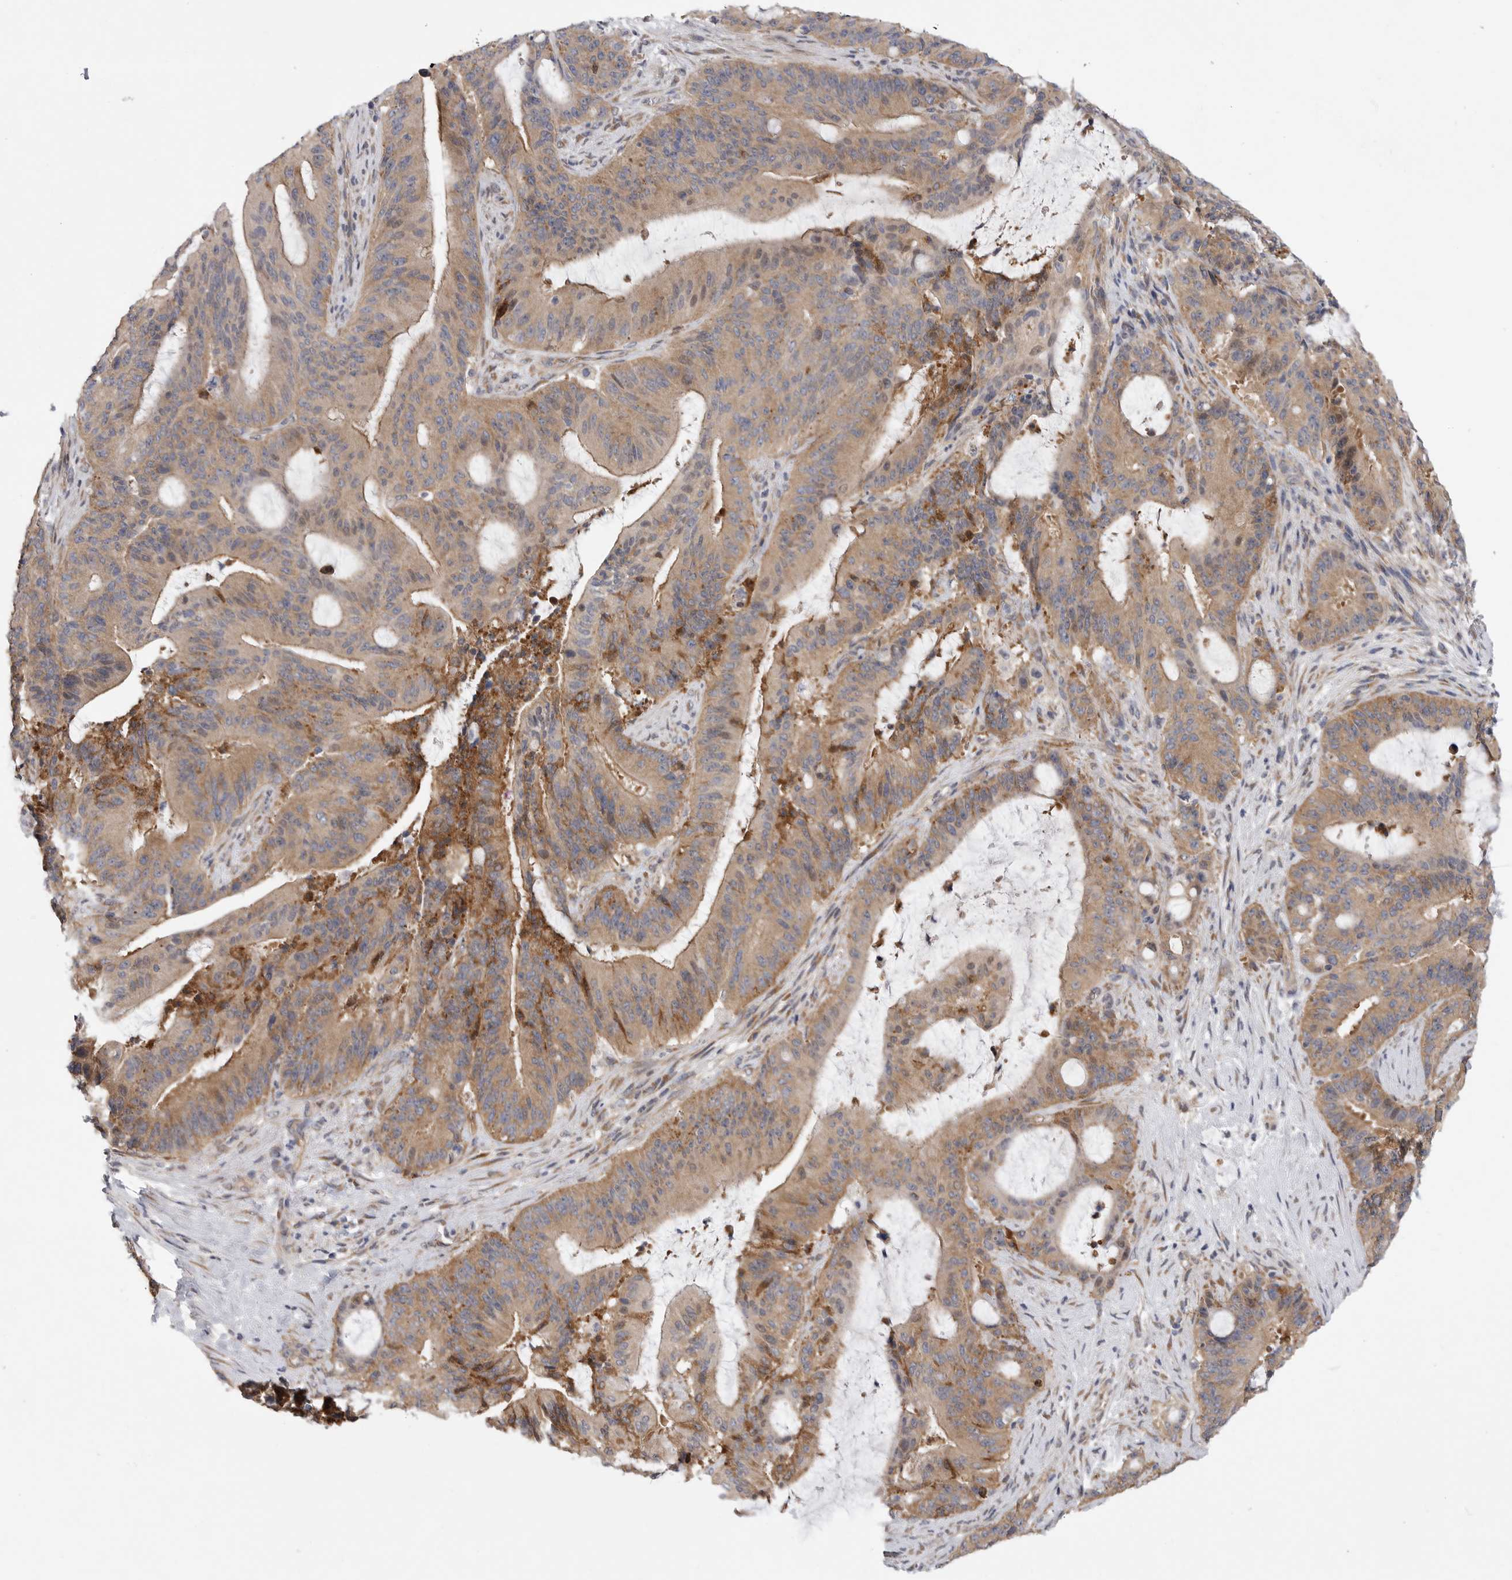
{"staining": {"intensity": "moderate", "quantity": ">75%", "location": "cytoplasmic/membranous"}, "tissue": "liver cancer", "cell_type": "Tumor cells", "image_type": "cancer", "snomed": [{"axis": "morphology", "description": "Normal tissue, NOS"}, {"axis": "morphology", "description": "Cholangiocarcinoma"}, {"axis": "topography", "description": "Liver"}, {"axis": "topography", "description": "Peripheral nerve tissue"}], "caption": "Tumor cells demonstrate medium levels of moderate cytoplasmic/membranous staining in about >75% of cells in cholangiocarcinoma (liver).", "gene": "FBXO43", "patient": {"sex": "female", "age": 73}}